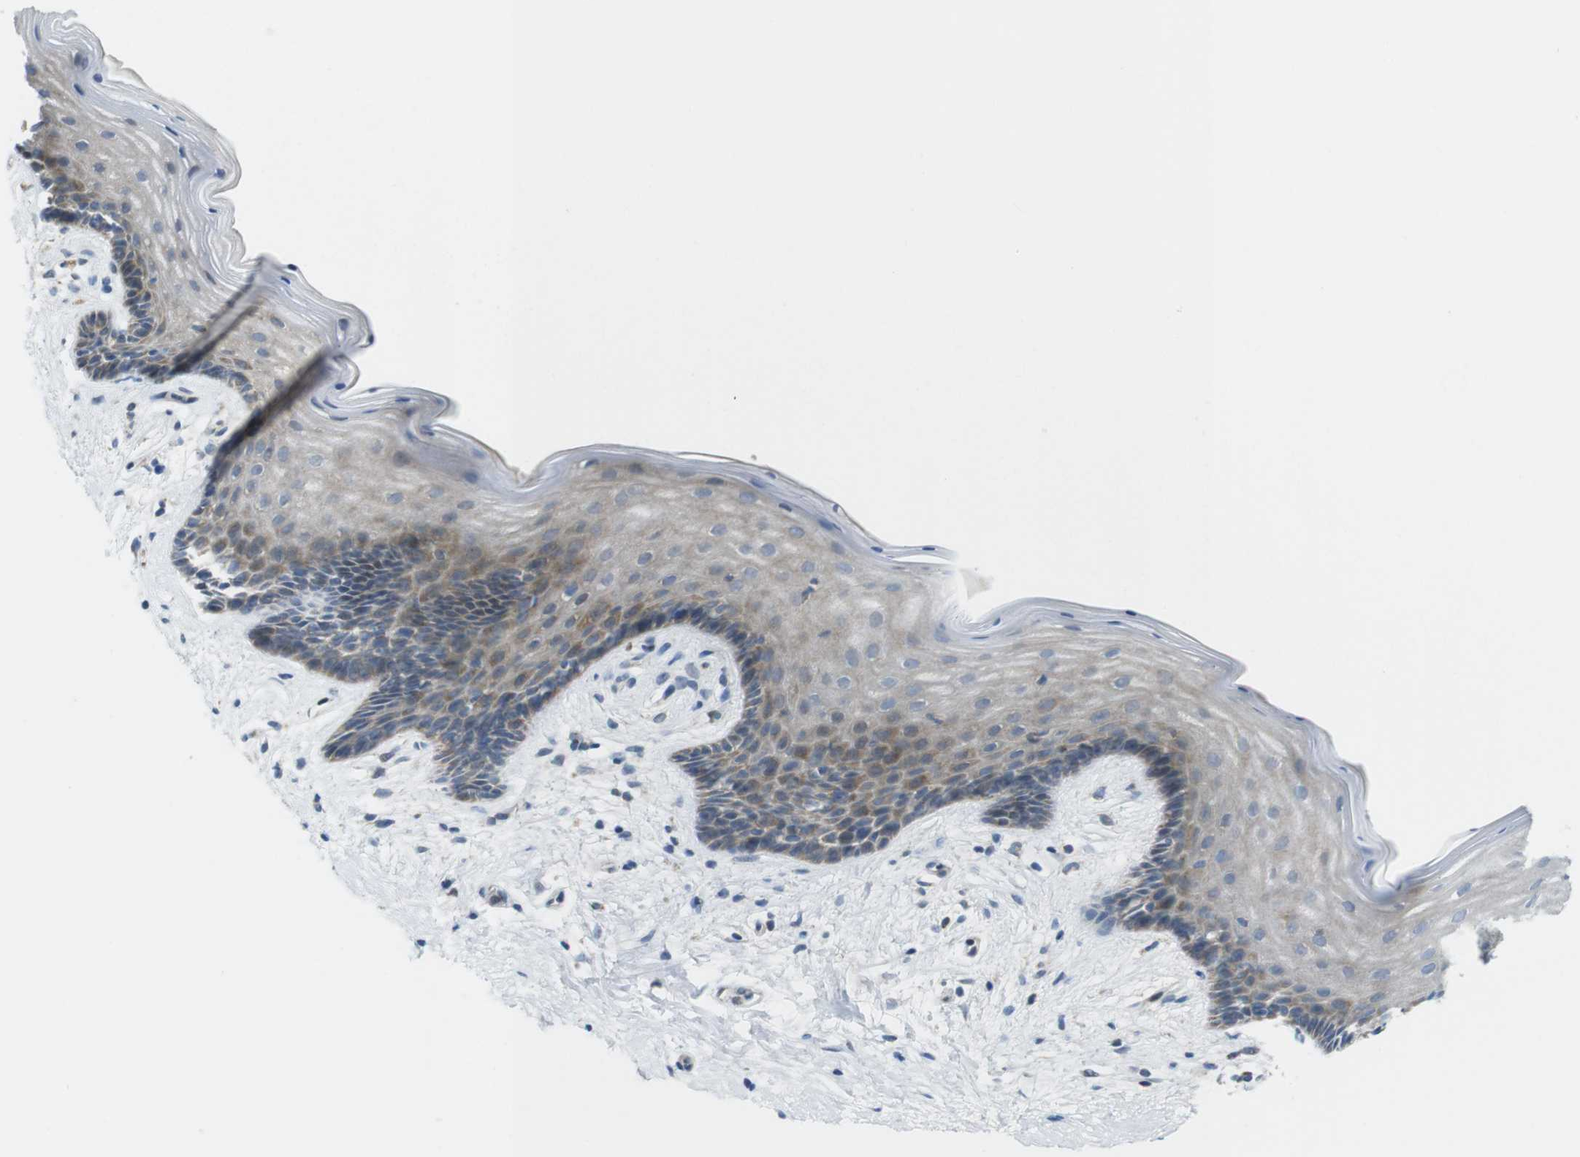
{"staining": {"intensity": "weak", "quantity": "<25%", "location": "cytoplasmic/membranous"}, "tissue": "vagina", "cell_type": "Squamous epithelial cells", "image_type": "normal", "snomed": [{"axis": "morphology", "description": "Normal tissue, NOS"}, {"axis": "topography", "description": "Vagina"}], "caption": "Vagina stained for a protein using IHC reveals no positivity squamous epithelial cells.", "gene": "MARCHF1", "patient": {"sex": "female", "age": 44}}